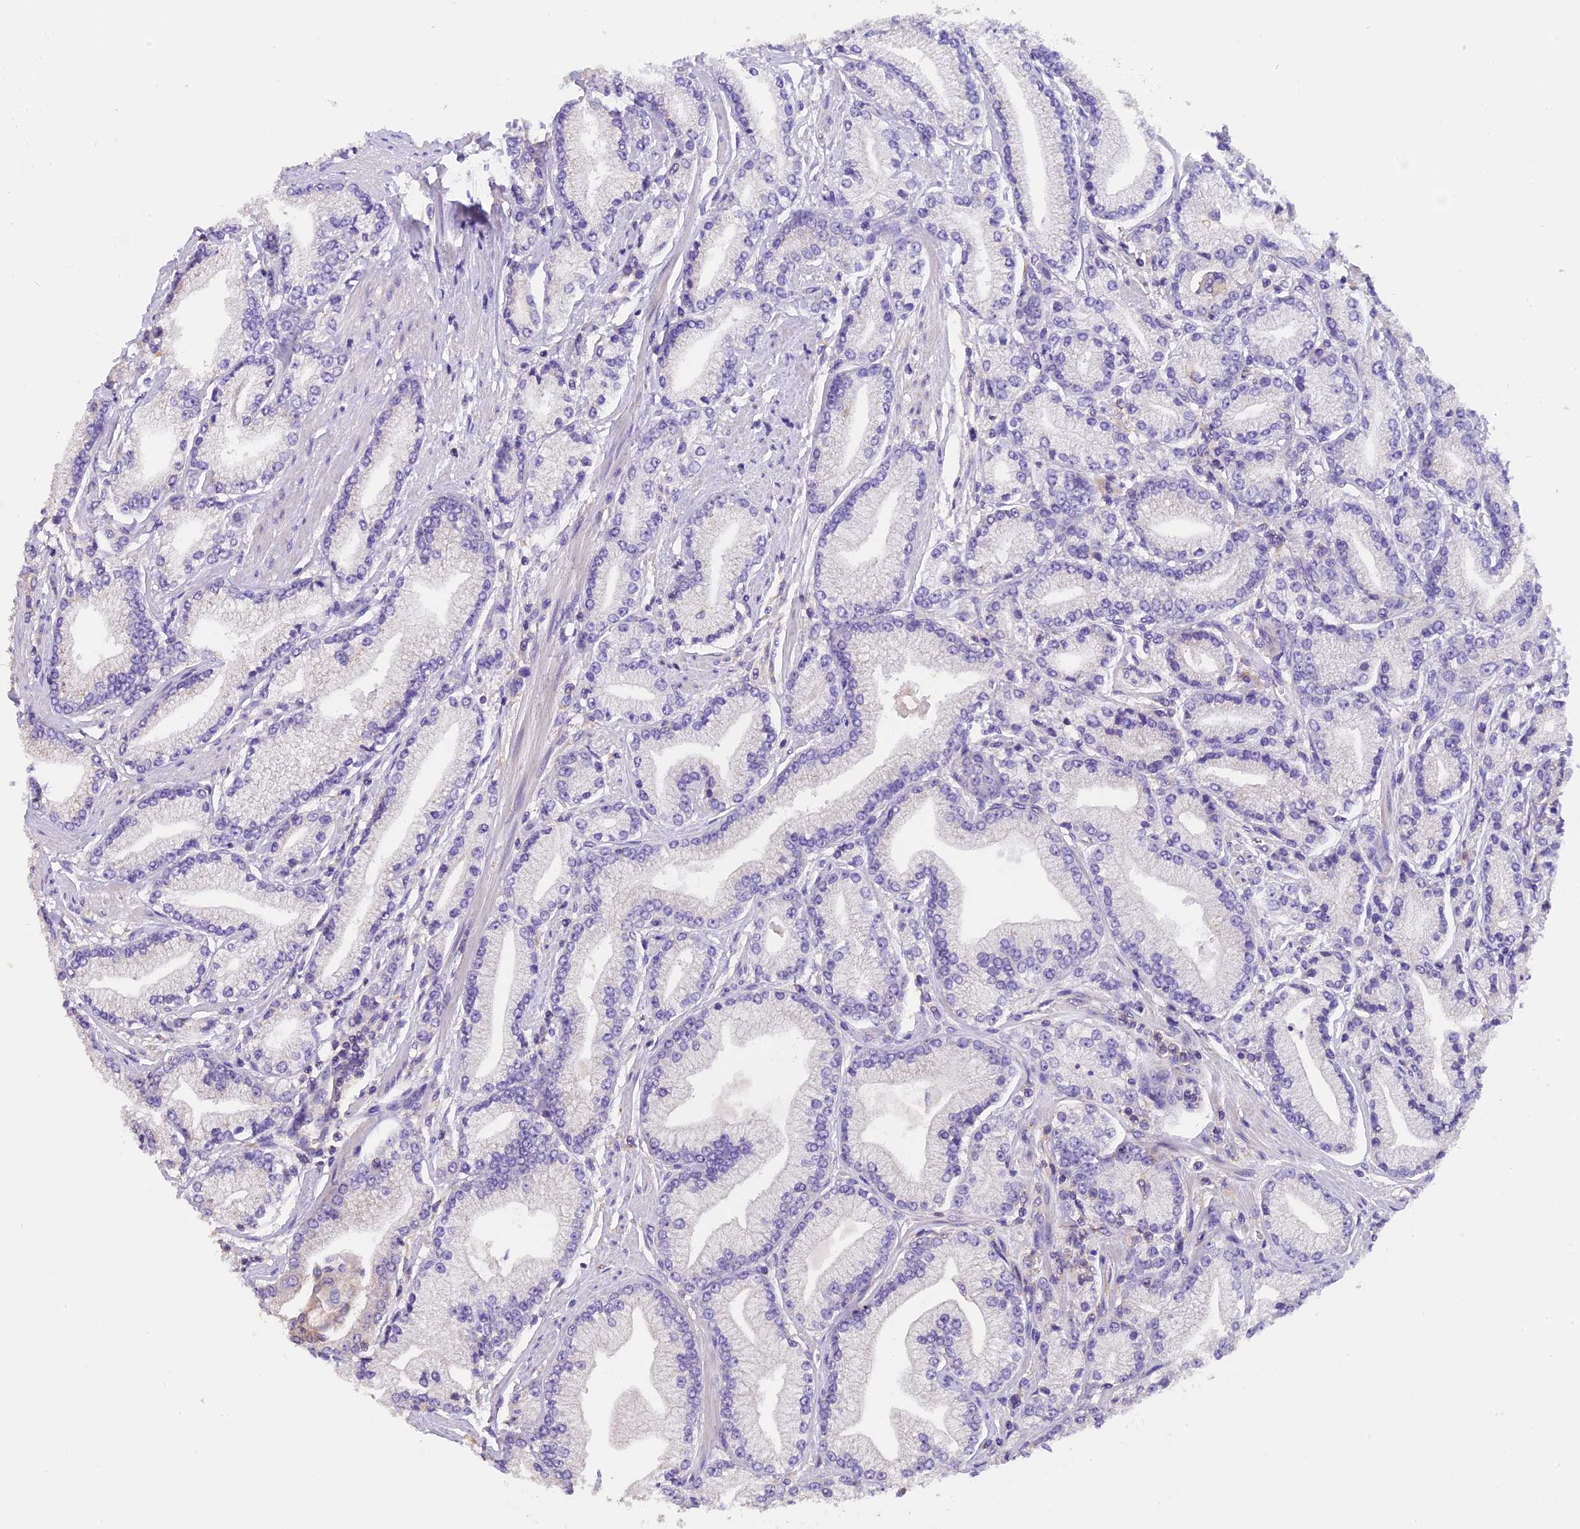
{"staining": {"intensity": "negative", "quantity": "none", "location": "none"}, "tissue": "prostate cancer", "cell_type": "Tumor cells", "image_type": "cancer", "snomed": [{"axis": "morphology", "description": "Adenocarcinoma, High grade"}, {"axis": "topography", "description": "Prostate"}], "caption": "High magnification brightfield microscopy of high-grade adenocarcinoma (prostate) stained with DAB (brown) and counterstained with hematoxylin (blue): tumor cells show no significant expression.", "gene": "AP3B2", "patient": {"sex": "male", "age": 67}}